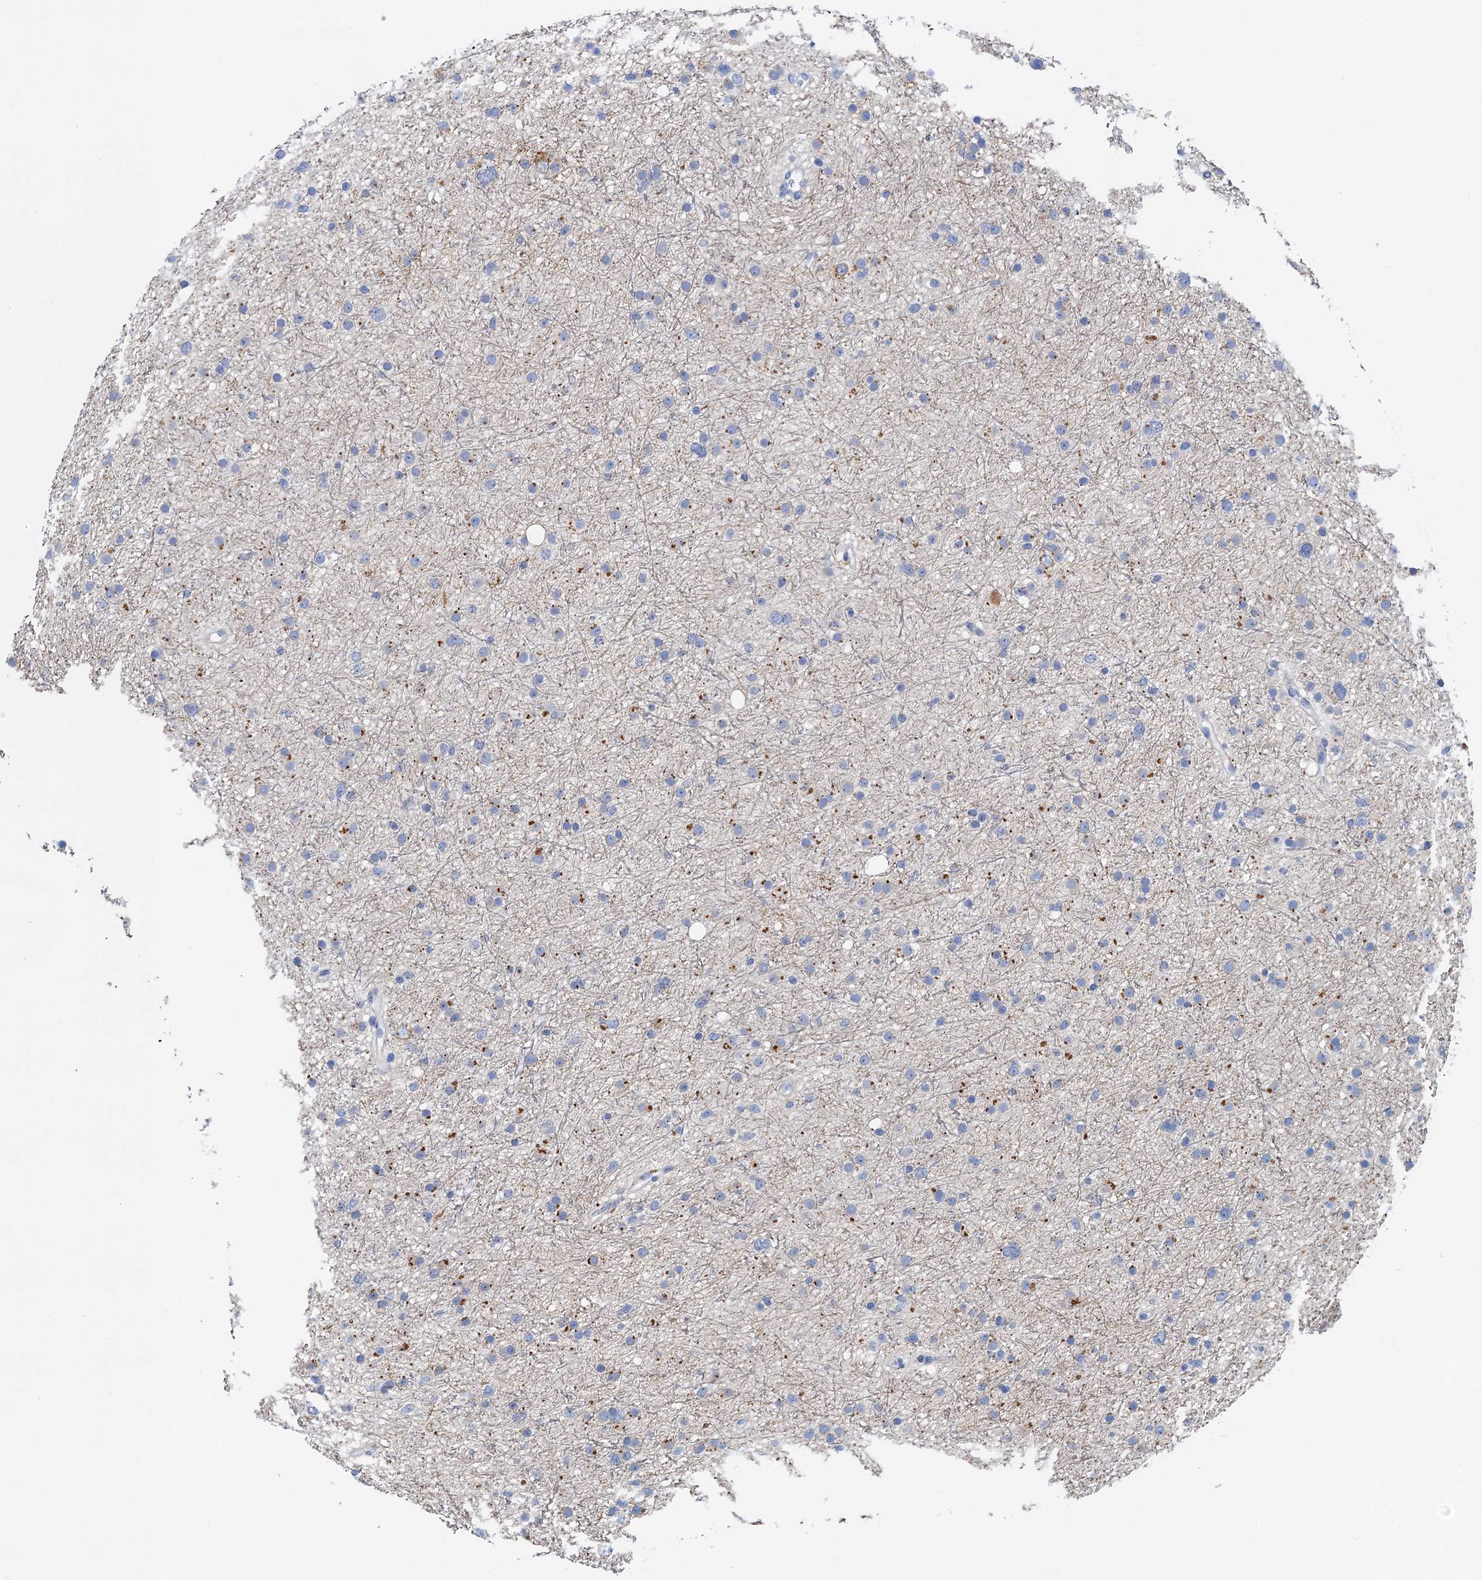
{"staining": {"intensity": "moderate", "quantity": "<25%", "location": "cytoplasmic/membranous"}, "tissue": "glioma", "cell_type": "Tumor cells", "image_type": "cancer", "snomed": [{"axis": "morphology", "description": "Glioma, malignant, Low grade"}, {"axis": "topography", "description": "Cerebral cortex"}], "caption": "Immunohistochemical staining of human low-grade glioma (malignant) displays low levels of moderate cytoplasmic/membranous expression in approximately <25% of tumor cells.", "gene": "NLRP10", "patient": {"sex": "female", "age": 39}}